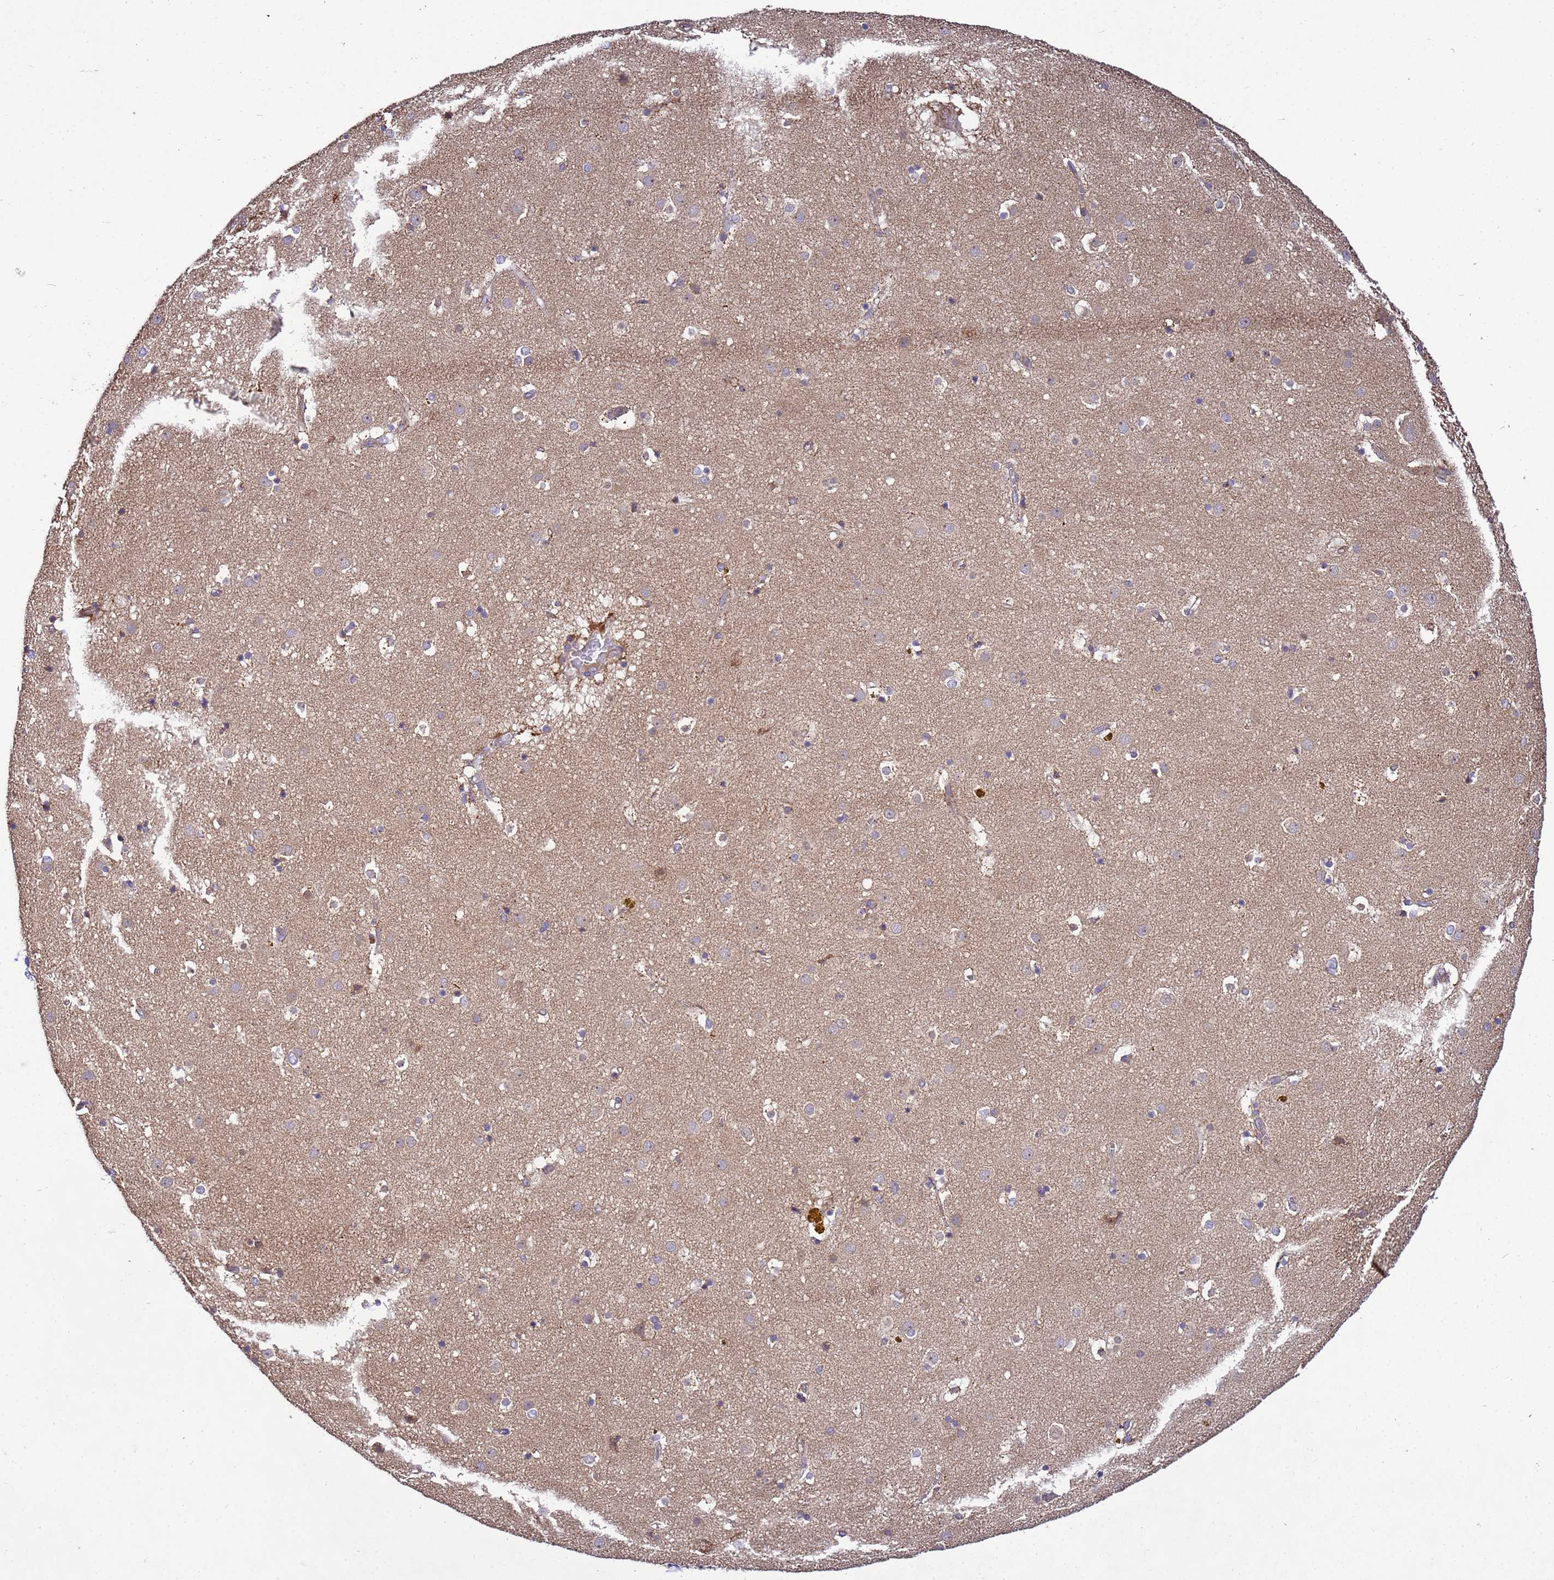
{"staining": {"intensity": "weak", "quantity": "25%-75%", "location": "cytoplasmic/membranous"}, "tissue": "caudate", "cell_type": "Glial cells", "image_type": "normal", "snomed": [{"axis": "morphology", "description": "Normal tissue, NOS"}, {"axis": "topography", "description": "Lateral ventricle wall"}], "caption": "Immunohistochemistry (DAB (3,3'-diaminobenzidine)) staining of benign caudate reveals weak cytoplasmic/membranous protein staining in approximately 25%-75% of glial cells.", "gene": "BECN1", "patient": {"sex": "male", "age": 70}}